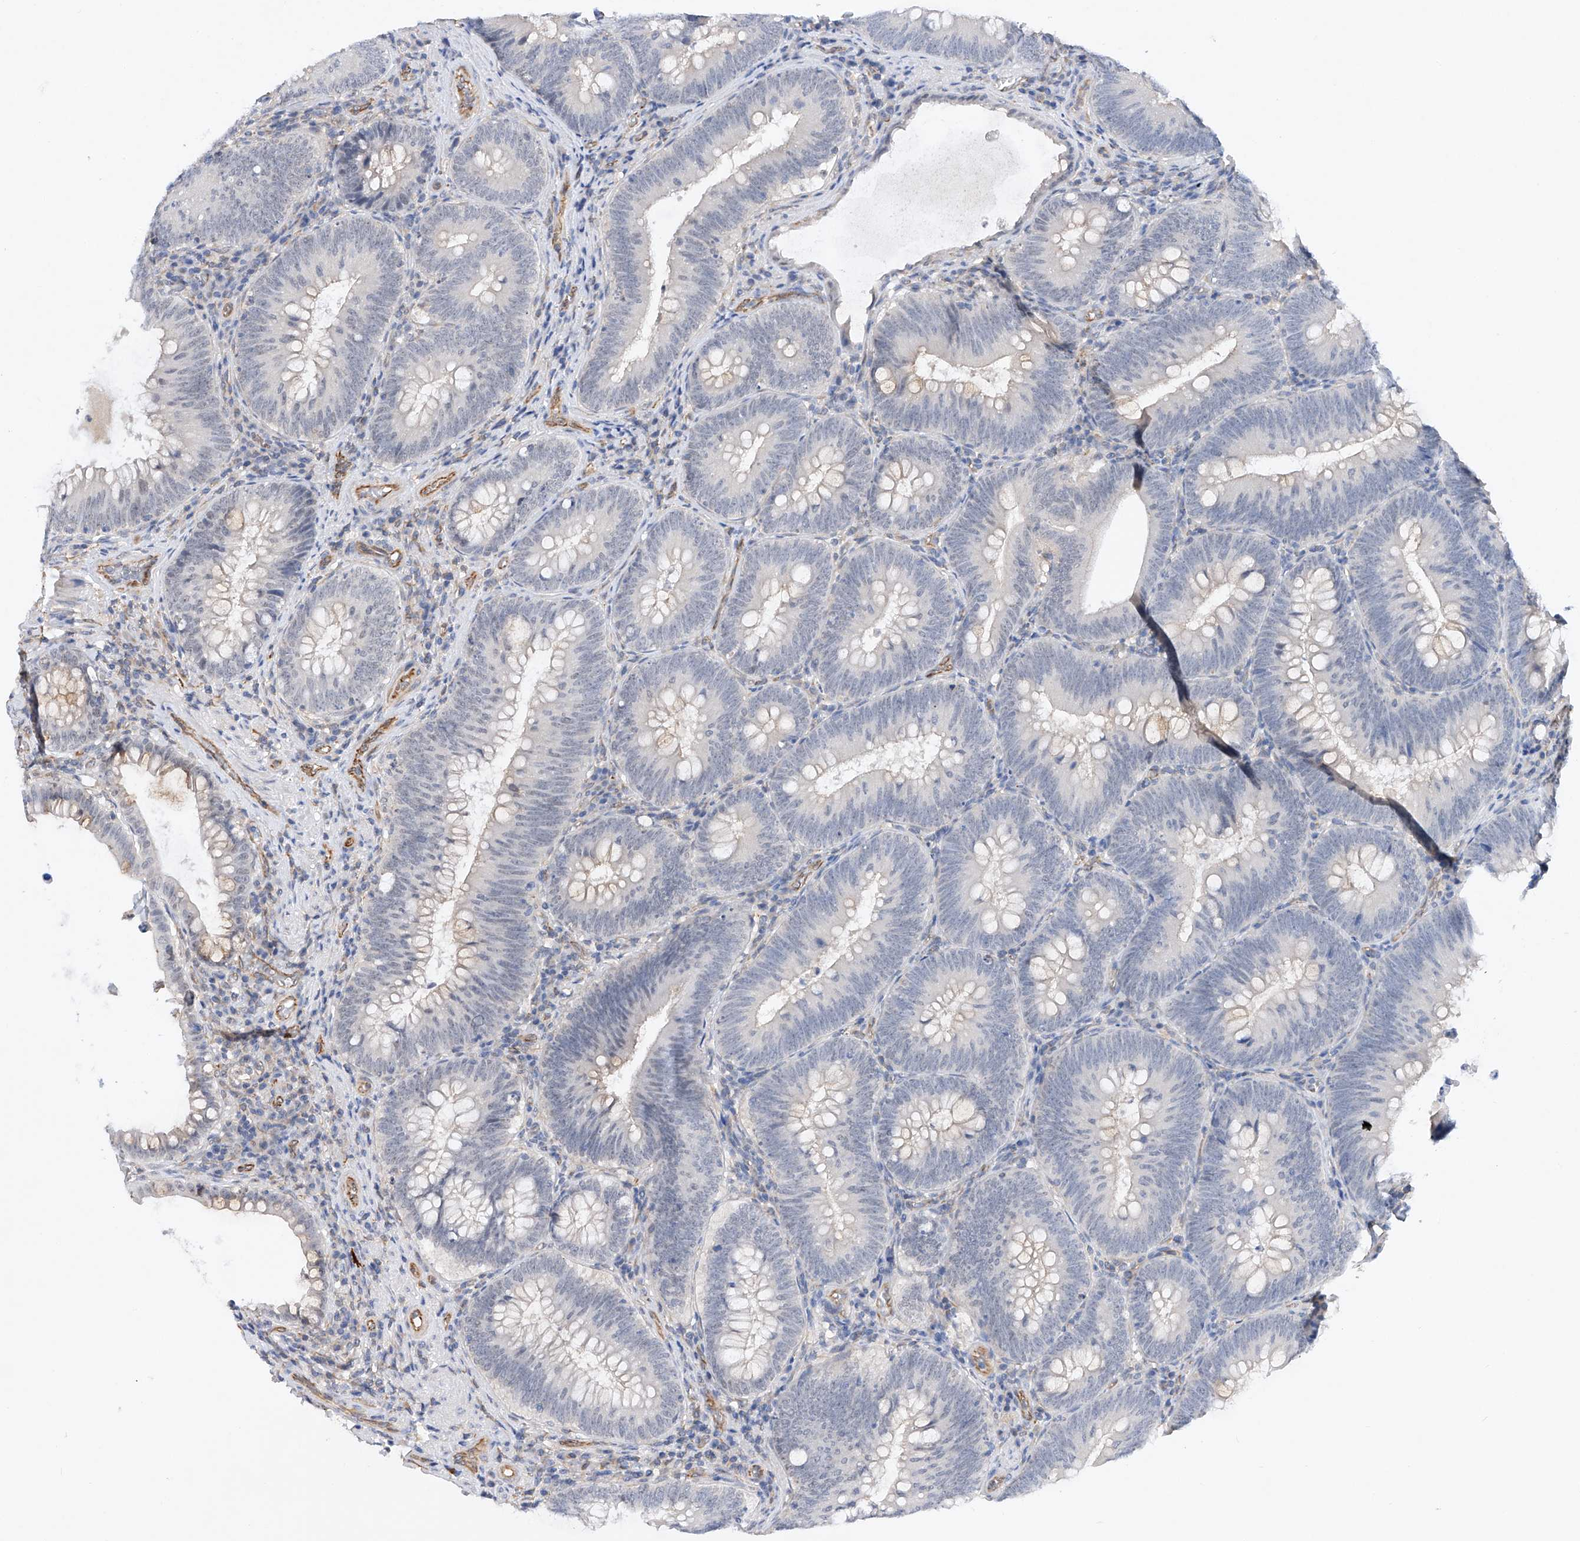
{"staining": {"intensity": "negative", "quantity": "none", "location": "none"}, "tissue": "colorectal cancer", "cell_type": "Tumor cells", "image_type": "cancer", "snomed": [{"axis": "morphology", "description": "Normal tissue, NOS"}, {"axis": "topography", "description": "Colon"}], "caption": "Histopathology image shows no significant protein expression in tumor cells of colorectal cancer. Nuclei are stained in blue.", "gene": "AMD1", "patient": {"sex": "female", "age": 82}}